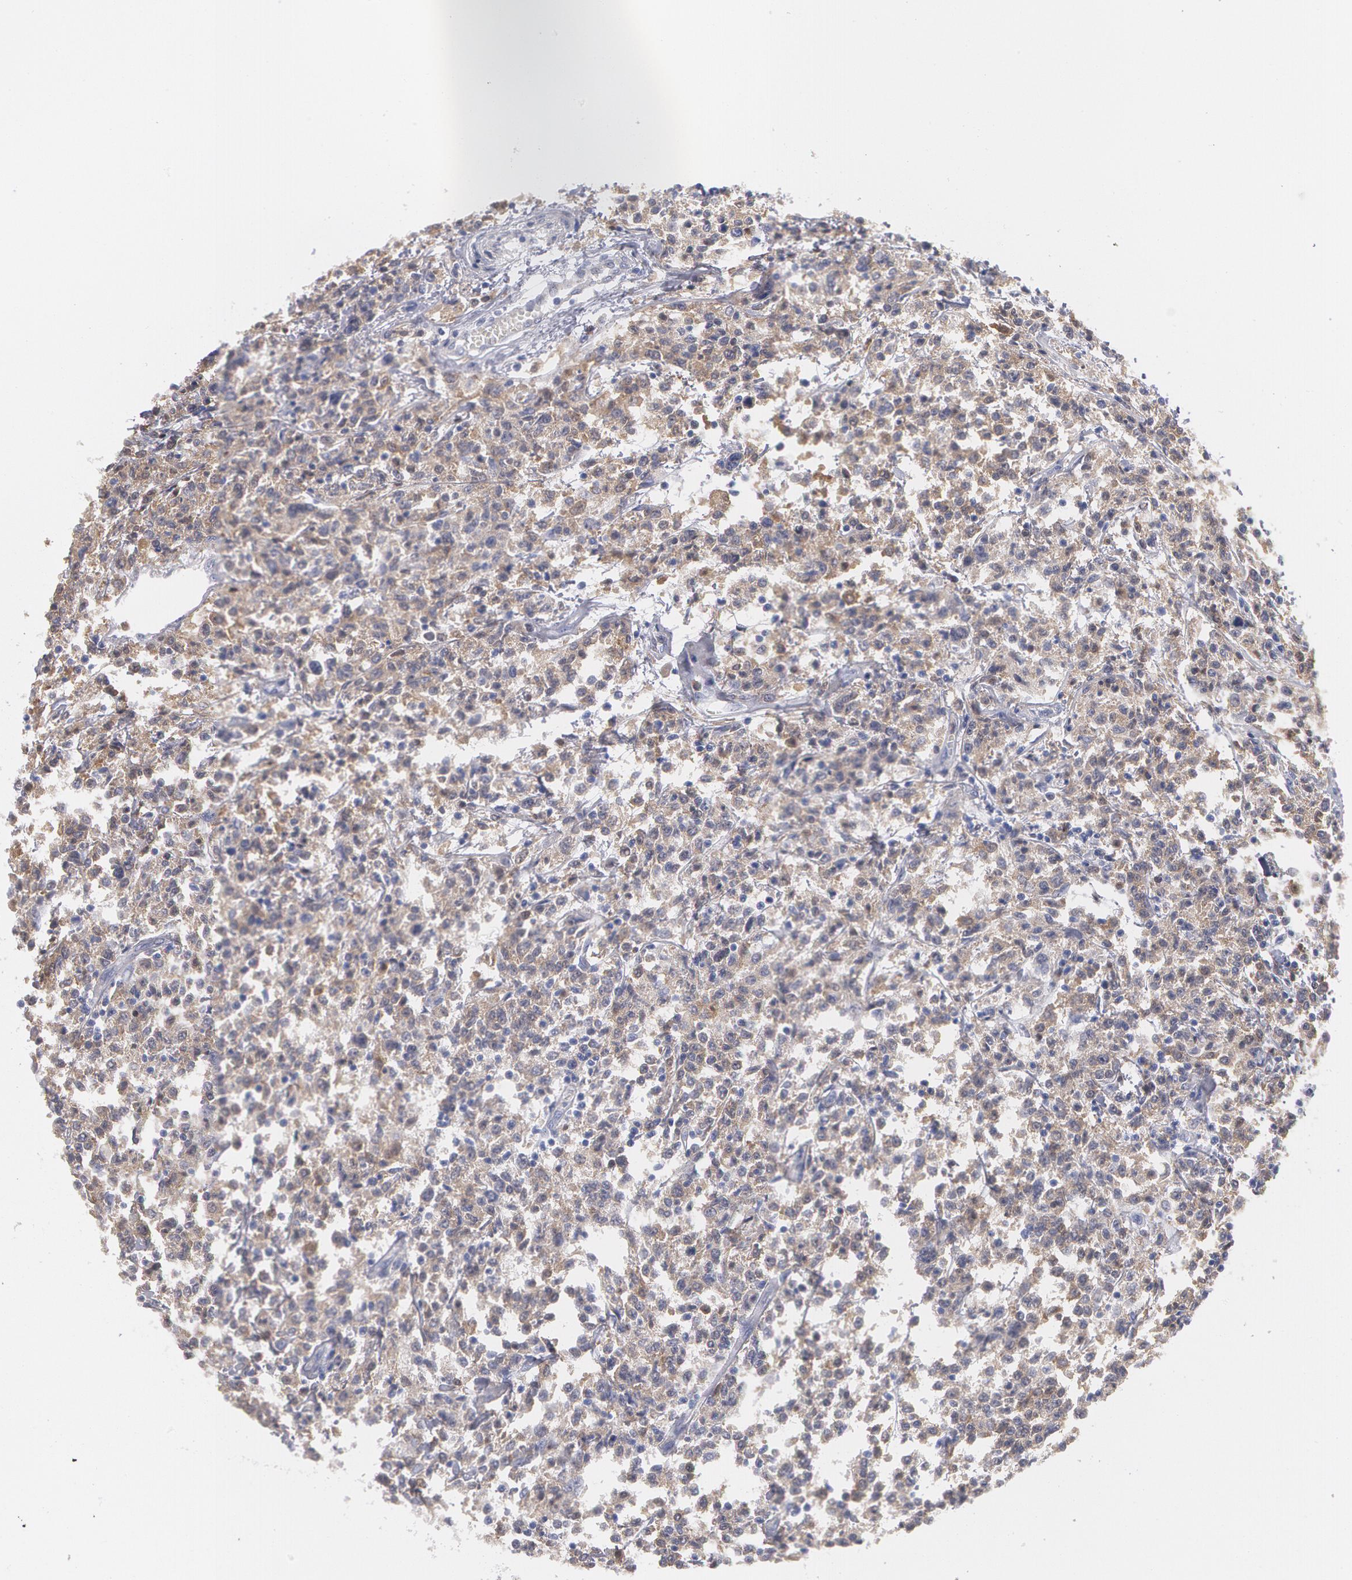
{"staining": {"intensity": "weak", "quantity": ">75%", "location": "none"}, "tissue": "lymphoma", "cell_type": "Tumor cells", "image_type": "cancer", "snomed": [{"axis": "morphology", "description": "Malignant lymphoma, non-Hodgkin's type, Low grade"}, {"axis": "topography", "description": "Small intestine"}], "caption": "IHC of low-grade malignant lymphoma, non-Hodgkin's type reveals low levels of weak None staining in approximately >75% of tumor cells. (DAB = brown stain, brightfield microscopy at high magnification).", "gene": "SYK", "patient": {"sex": "female", "age": 59}}